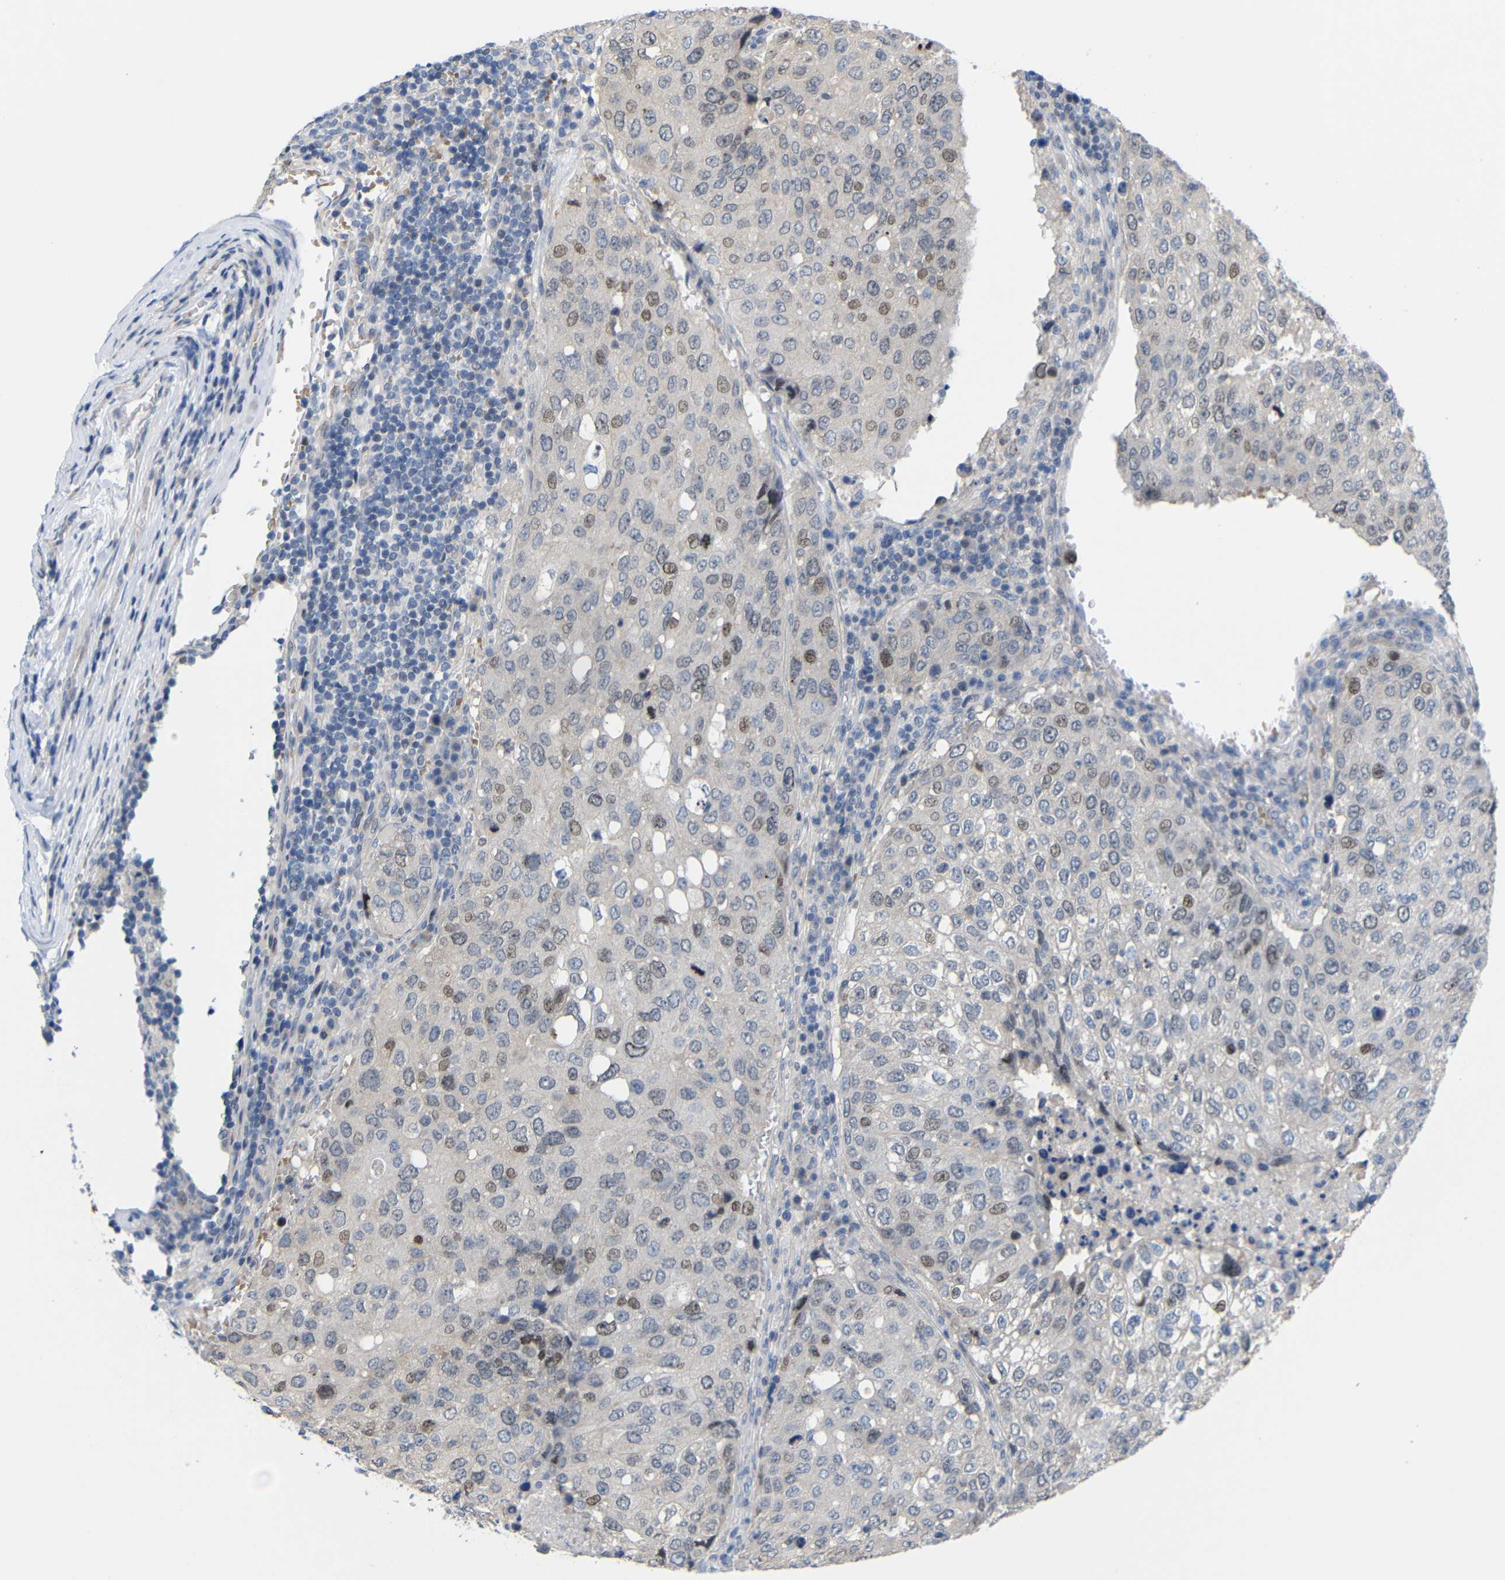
{"staining": {"intensity": "moderate", "quantity": "<25%", "location": "nuclear"}, "tissue": "urothelial cancer", "cell_type": "Tumor cells", "image_type": "cancer", "snomed": [{"axis": "morphology", "description": "Urothelial carcinoma, High grade"}, {"axis": "topography", "description": "Lymph node"}, {"axis": "topography", "description": "Urinary bladder"}], "caption": "Immunohistochemical staining of high-grade urothelial carcinoma reveals low levels of moderate nuclear positivity in approximately <25% of tumor cells. Nuclei are stained in blue.", "gene": "CMTM1", "patient": {"sex": "male", "age": 51}}